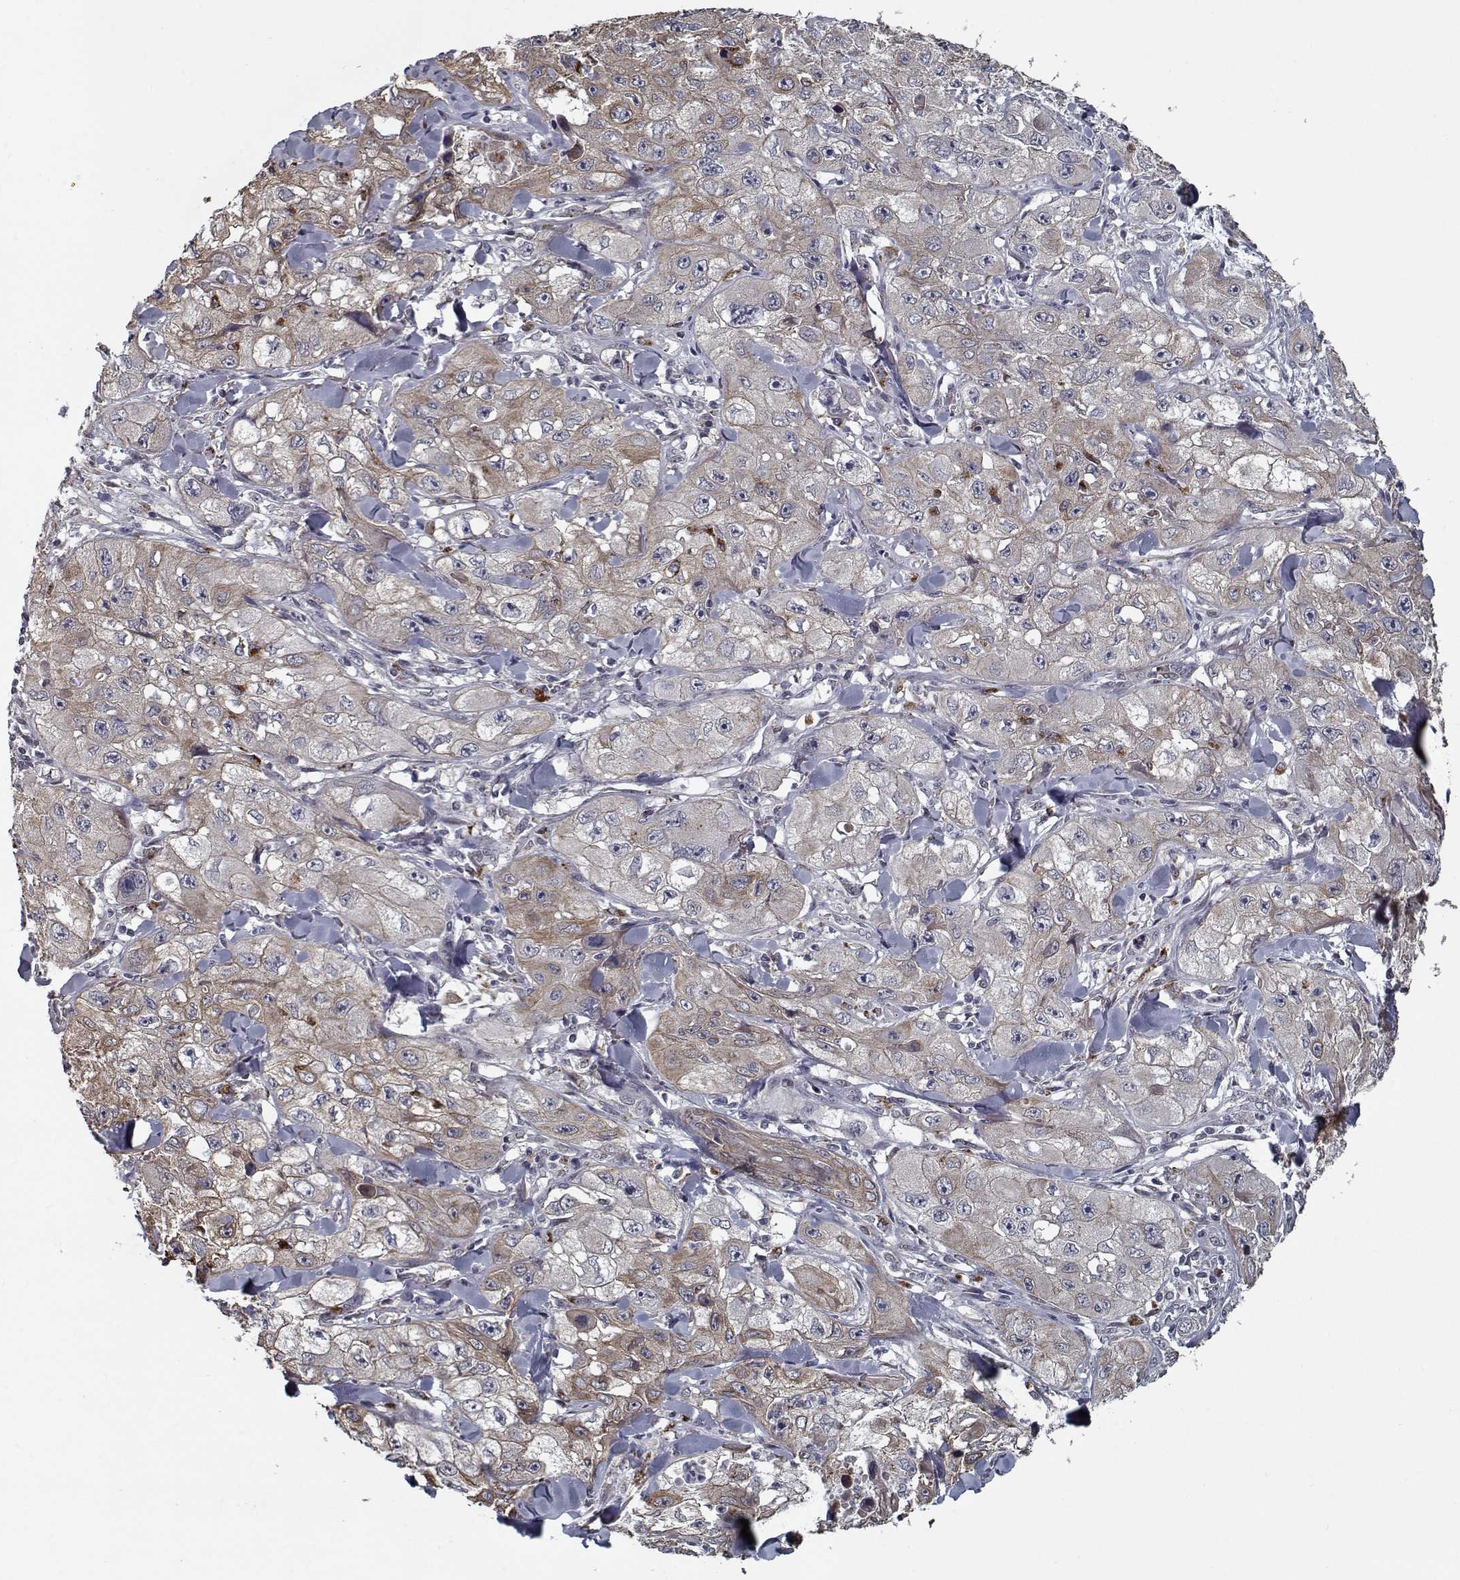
{"staining": {"intensity": "weak", "quantity": ">75%", "location": "cytoplasmic/membranous"}, "tissue": "skin cancer", "cell_type": "Tumor cells", "image_type": "cancer", "snomed": [{"axis": "morphology", "description": "Squamous cell carcinoma, NOS"}, {"axis": "topography", "description": "Skin"}, {"axis": "topography", "description": "Subcutis"}], "caption": "Human skin cancer (squamous cell carcinoma) stained for a protein (brown) exhibits weak cytoplasmic/membranous positive expression in about >75% of tumor cells.", "gene": "NLK", "patient": {"sex": "male", "age": 73}}